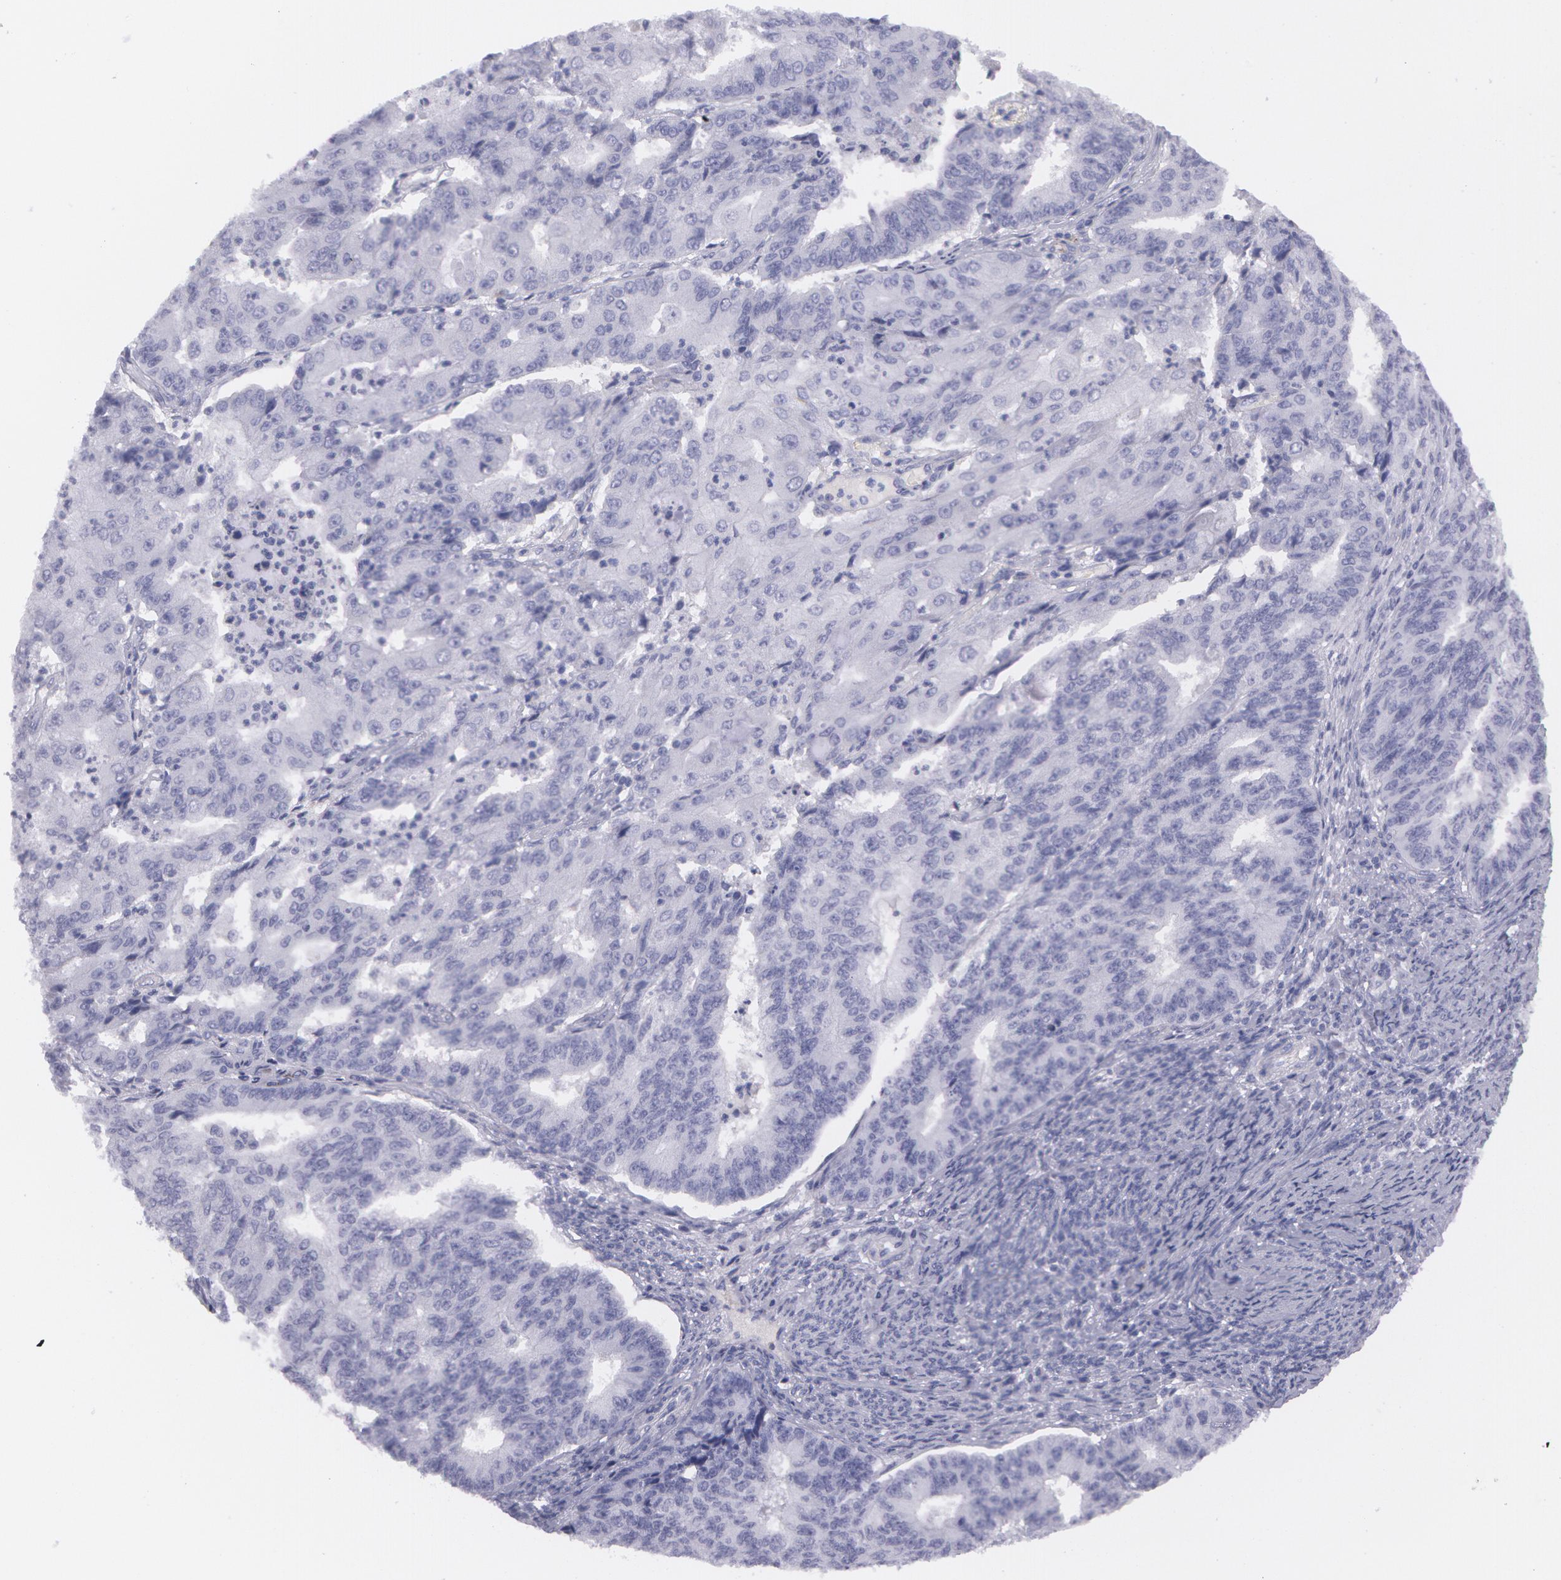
{"staining": {"intensity": "negative", "quantity": "none", "location": "none"}, "tissue": "endometrial cancer", "cell_type": "Tumor cells", "image_type": "cancer", "snomed": [{"axis": "morphology", "description": "Adenocarcinoma, NOS"}, {"axis": "topography", "description": "Endometrium"}], "caption": "Immunohistochemical staining of endometrial adenocarcinoma displays no significant positivity in tumor cells. (Brightfield microscopy of DAB (3,3'-diaminobenzidine) IHC at high magnification).", "gene": "AMACR", "patient": {"sex": "female", "age": 56}}